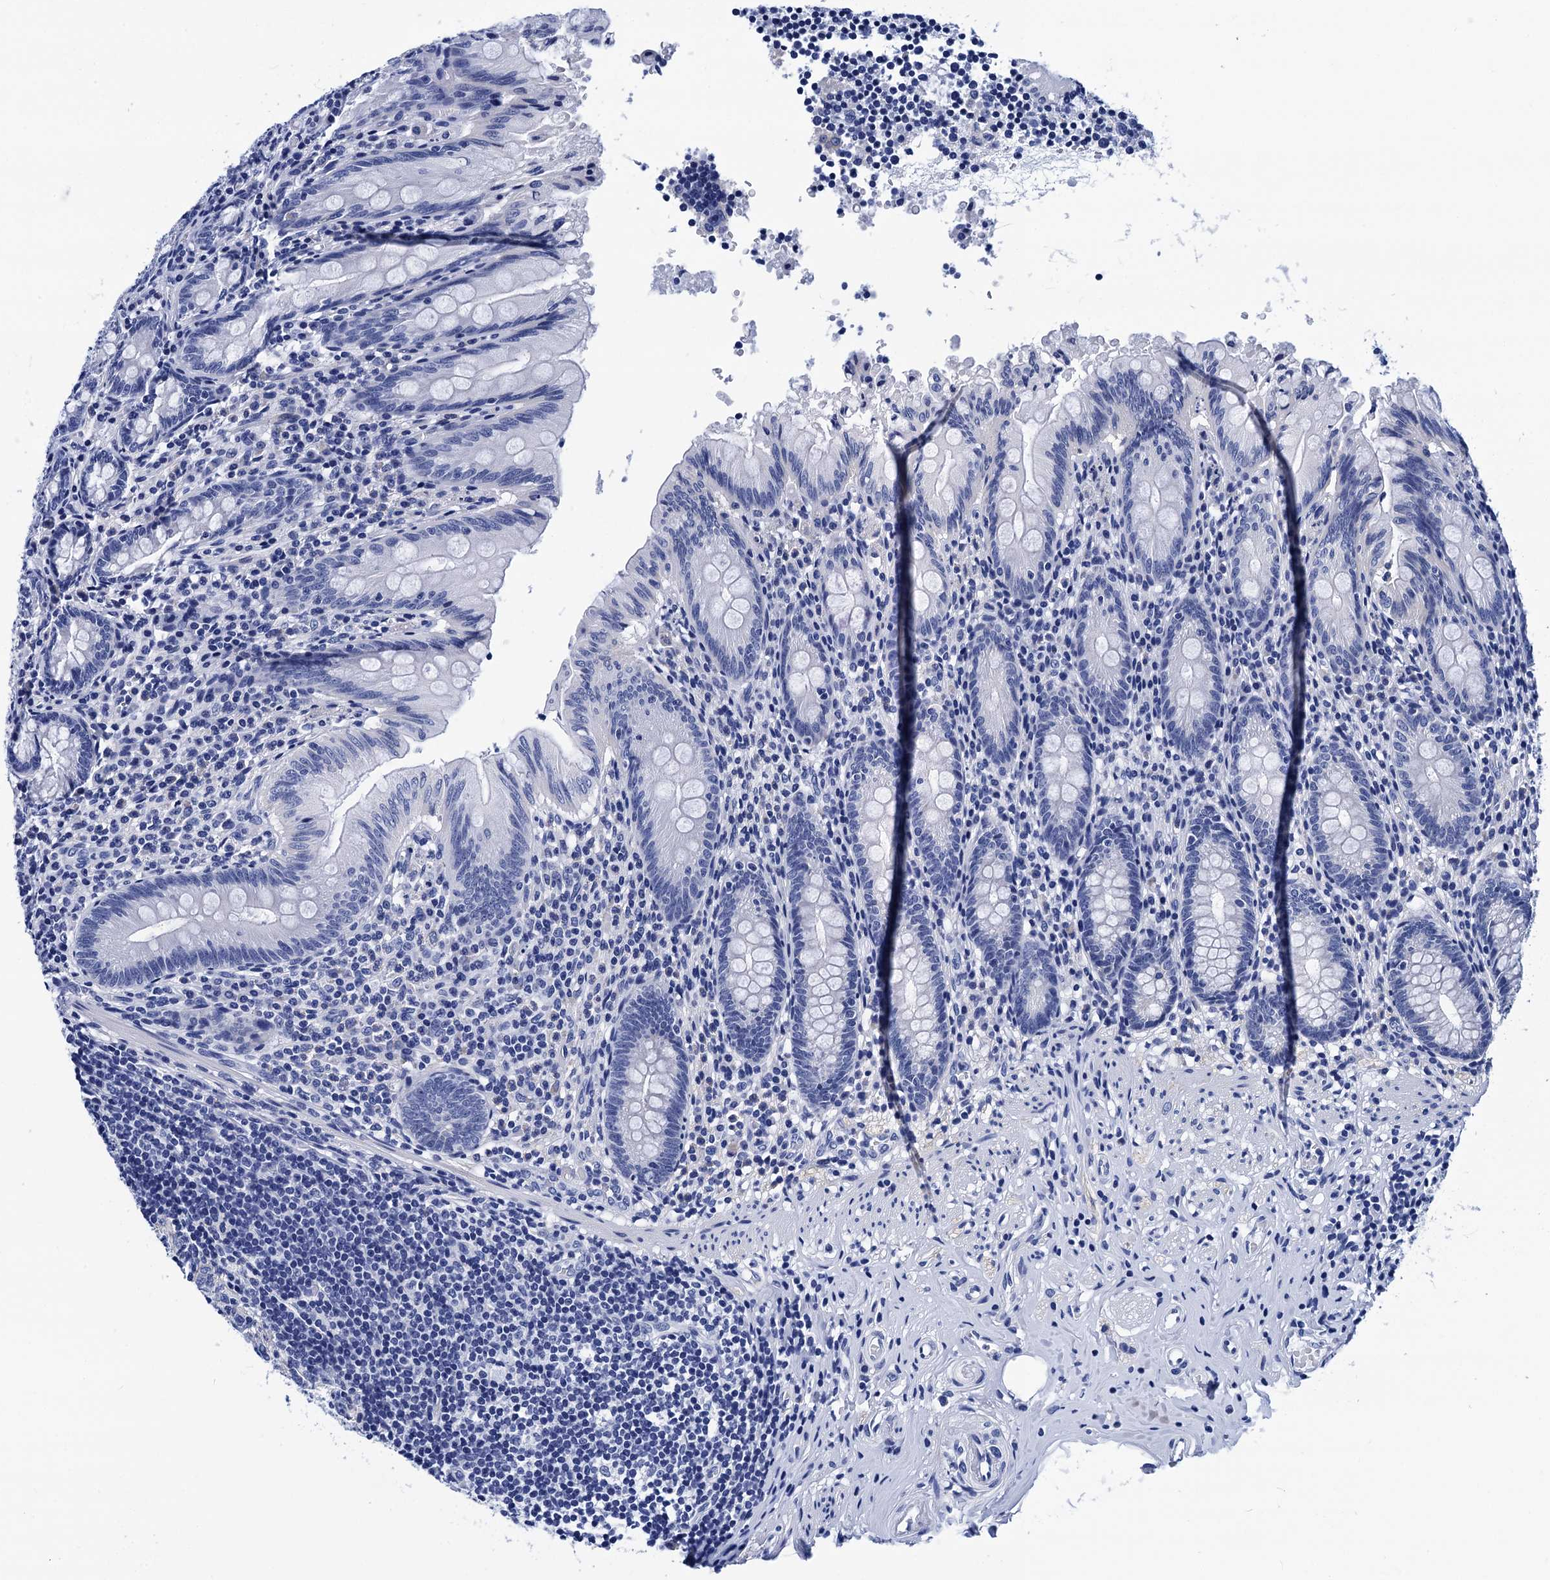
{"staining": {"intensity": "negative", "quantity": "none", "location": "none"}, "tissue": "appendix", "cell_type": "Glandular cells", "image_type": "normal", "snomed": [{"axis": "morphology", "description": "Normal tissue, NOS"}, {"axis": "topography", "description": "Appendix"}], "caption": "A high-resolution photomicrograph shows immunohistochemistry staining of unremarkable appendix, which displays no significant positivity in glandular cells.", "gene": "MYBPC3", "patient": {"sex": "male", "age": 55}}